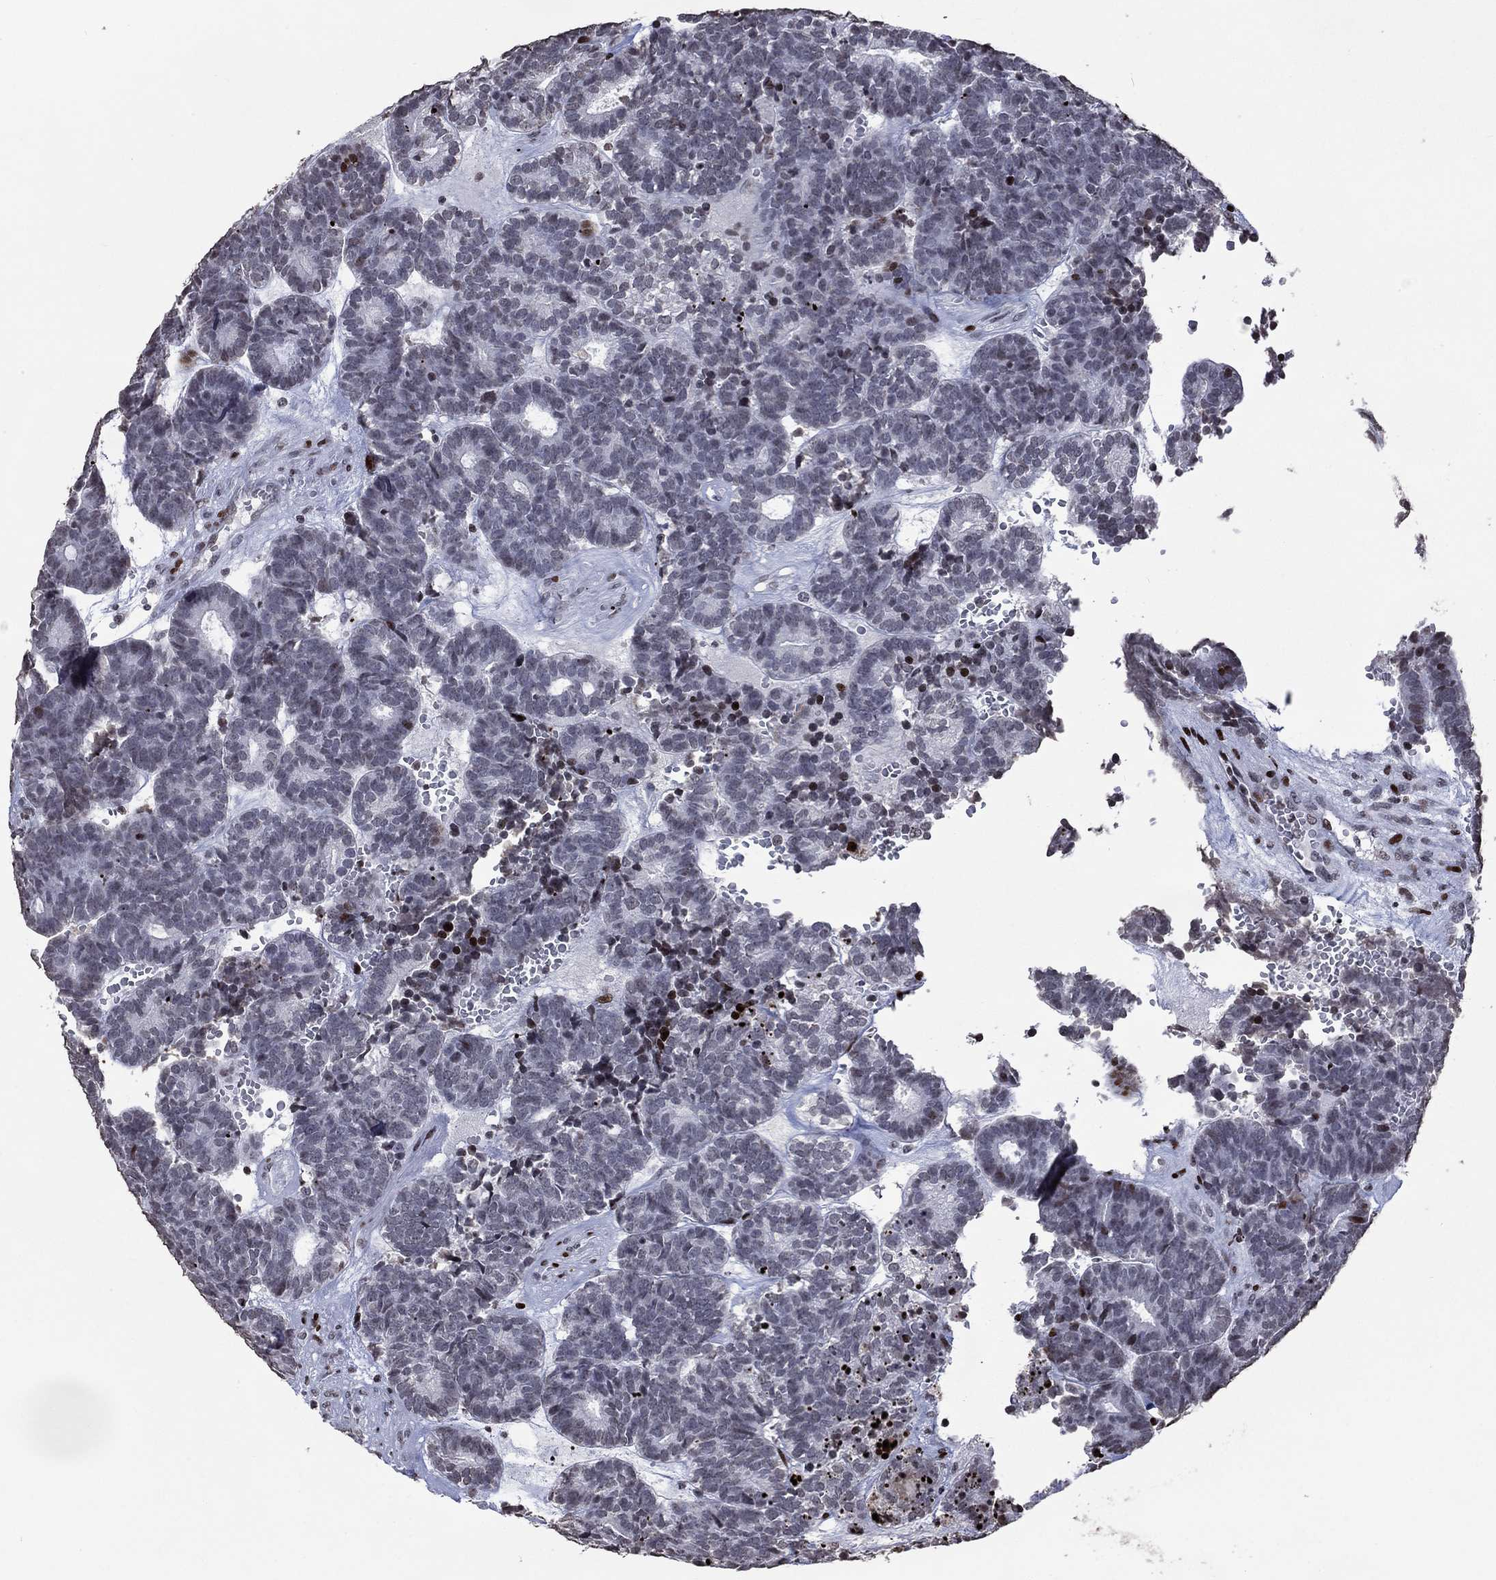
{"staining": {"intensity": "negative", "quantity": "none", "location": "none"}, "tissue": "head and neck cancer", "cell_type": "Tumor cells", "image_type": "cancer", "snomed": [{"axis": "morphology", "description": "Adenocarcinoma, NOS"}, {"axis": "topography", "description": "Head-Neck"}], "caption": "Tumor cells show no significant staining in head and neck cancer (adenocarcinoma). Brightfield microscopy of IHC stained with DAB (brown) and hematoxylin (blue), captured at high magnification.", "gene": "SRSF3", "patient": {"sex": "female", "age": 81}}